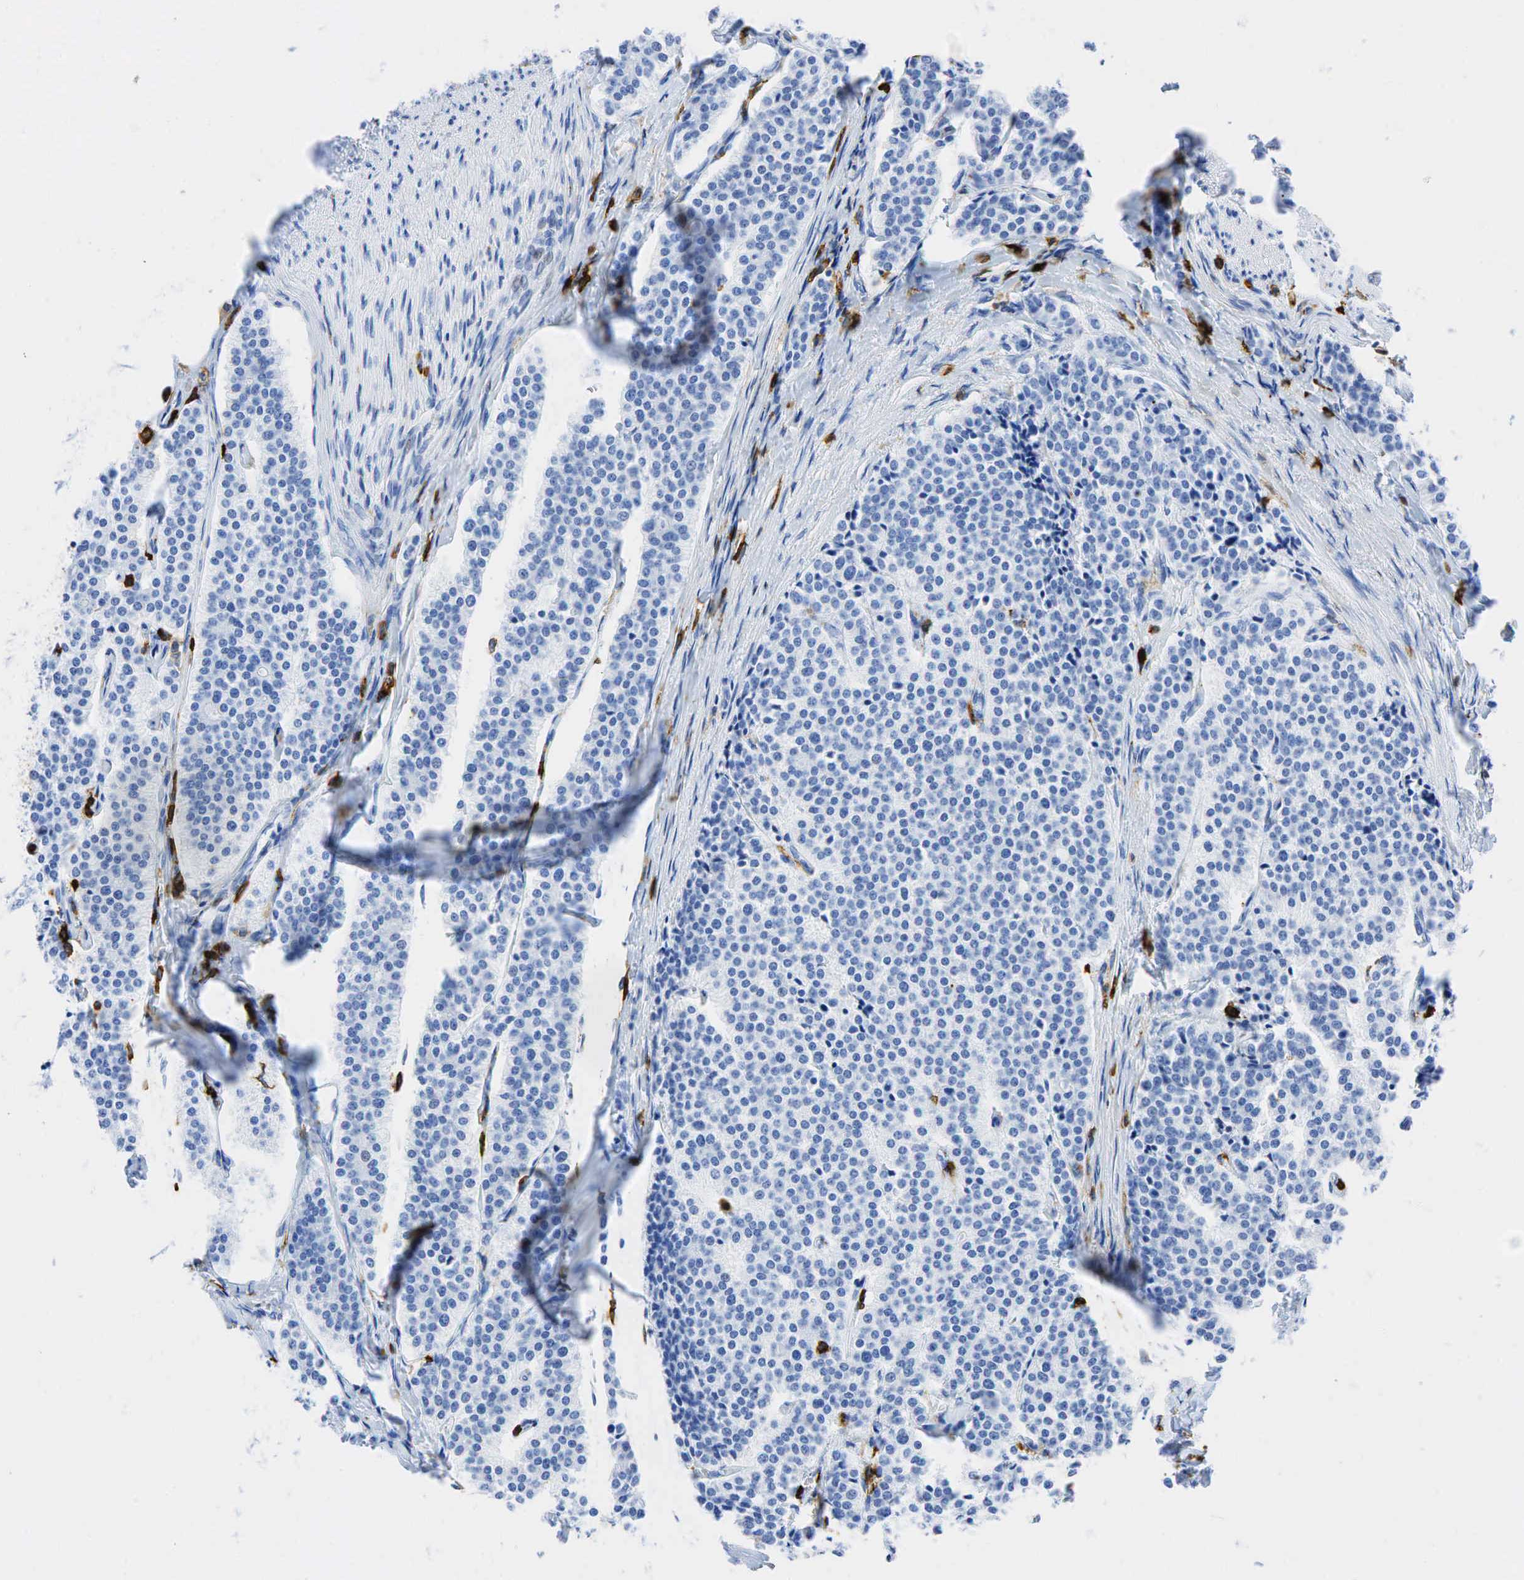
{"staining": {"intensity": "negative", "quantity": "none", "location": "none"}, "tissue": "carcinoid", "cell_type": "Tumor cells", "image_type": "cancer", "snomed": [{"axis": "morphology", "description": "Carcinoid, malignant, NOS"}, {"axis": "topography", "description": "Small intestine"}], "caption": "Tumor cells show no significant protein expression in carcinoid (malignant).", "gene": "PTPRC", "patient": {"sex": "male", "age": 63}}